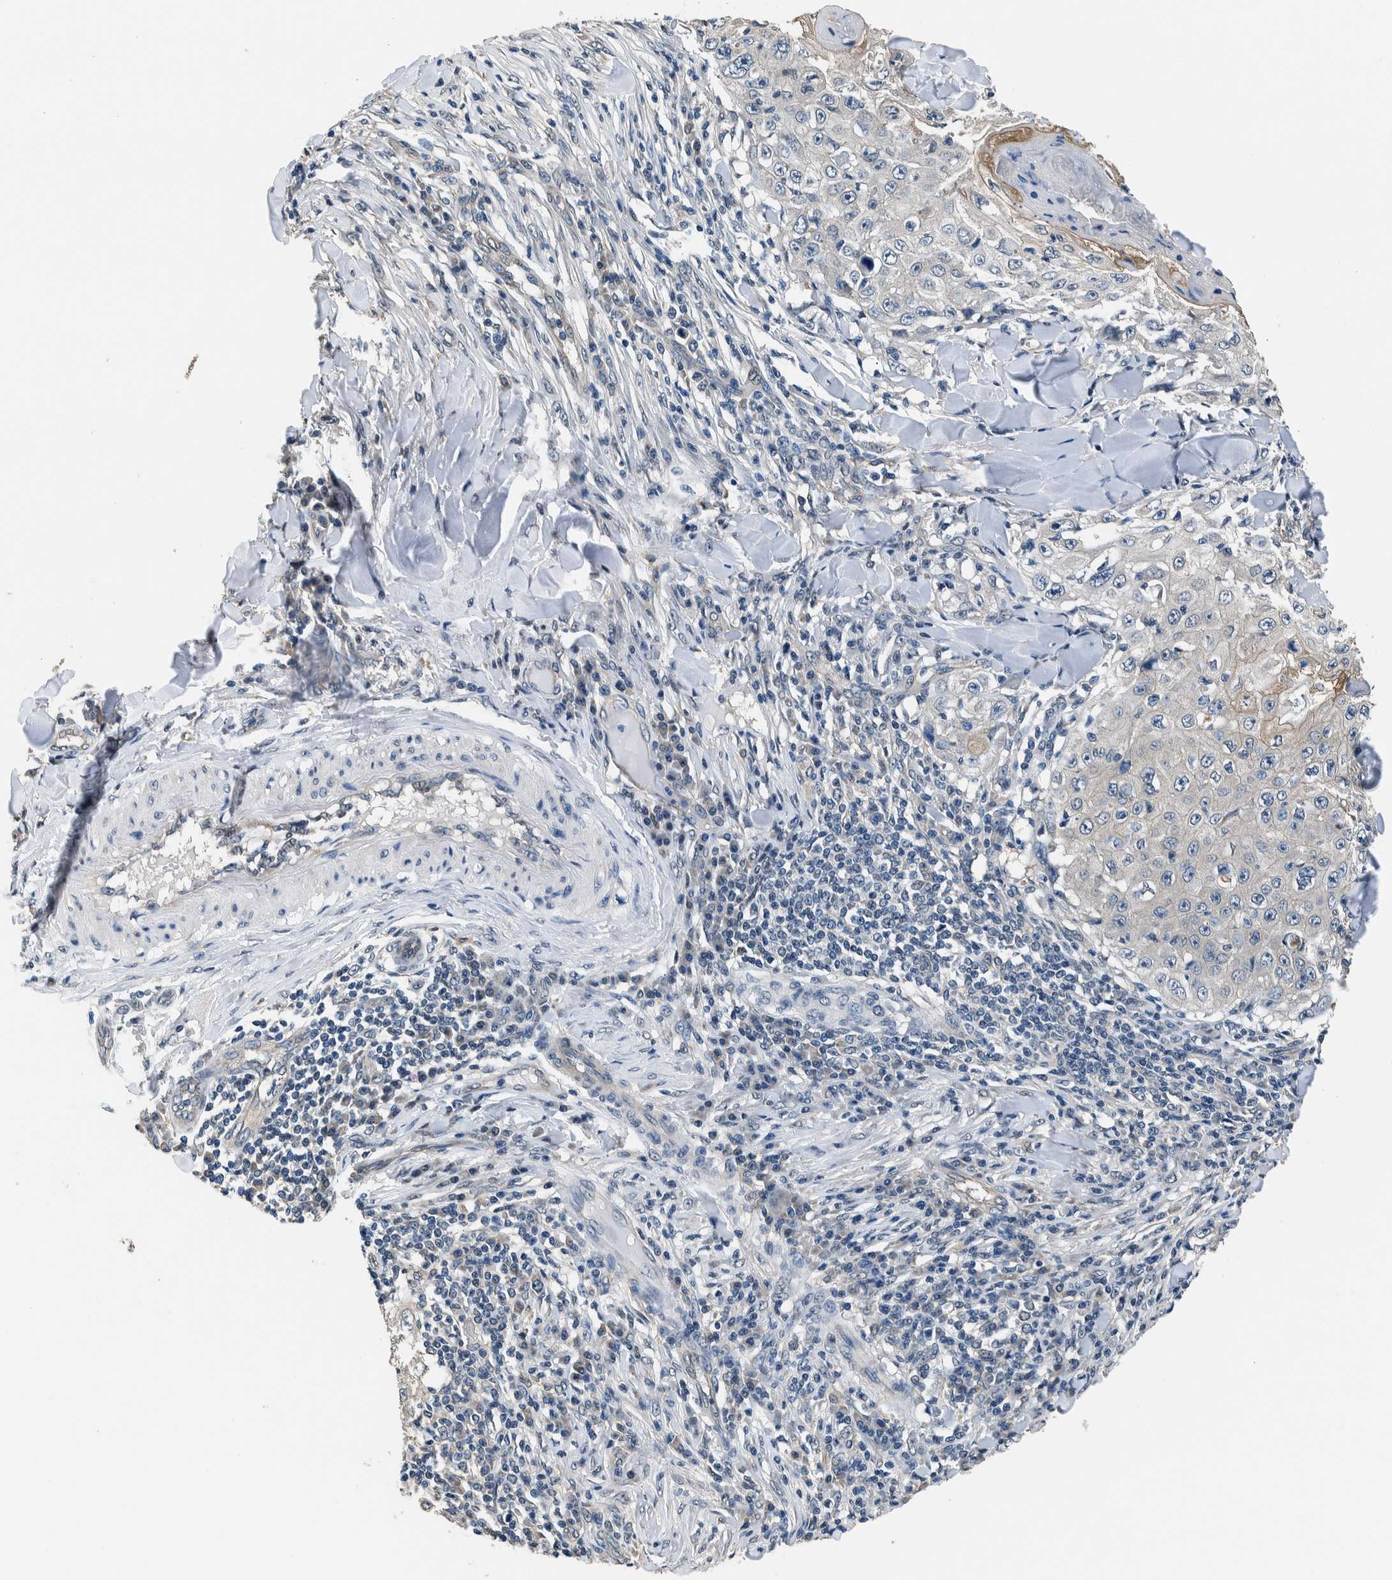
{"staining": {"intensity": "negative", "quantity": "none", "location": "none"}, "tissue": "skin cancer", "cell_type": "Tumor cells", "image_type": "cancer", "snomed": [{"axis": "morphology", "description": "Squamous cell carcinoma, NOS"}, {"axis": "topography", "description": "Skin"}], "caption": "Immunohistochemical staining of human squamous cell carcinoma (skin) demonstrates no significant expression in tumor cells.", "gene": "NIBAN2", "patient": {"sex": "male", "age": 86}}